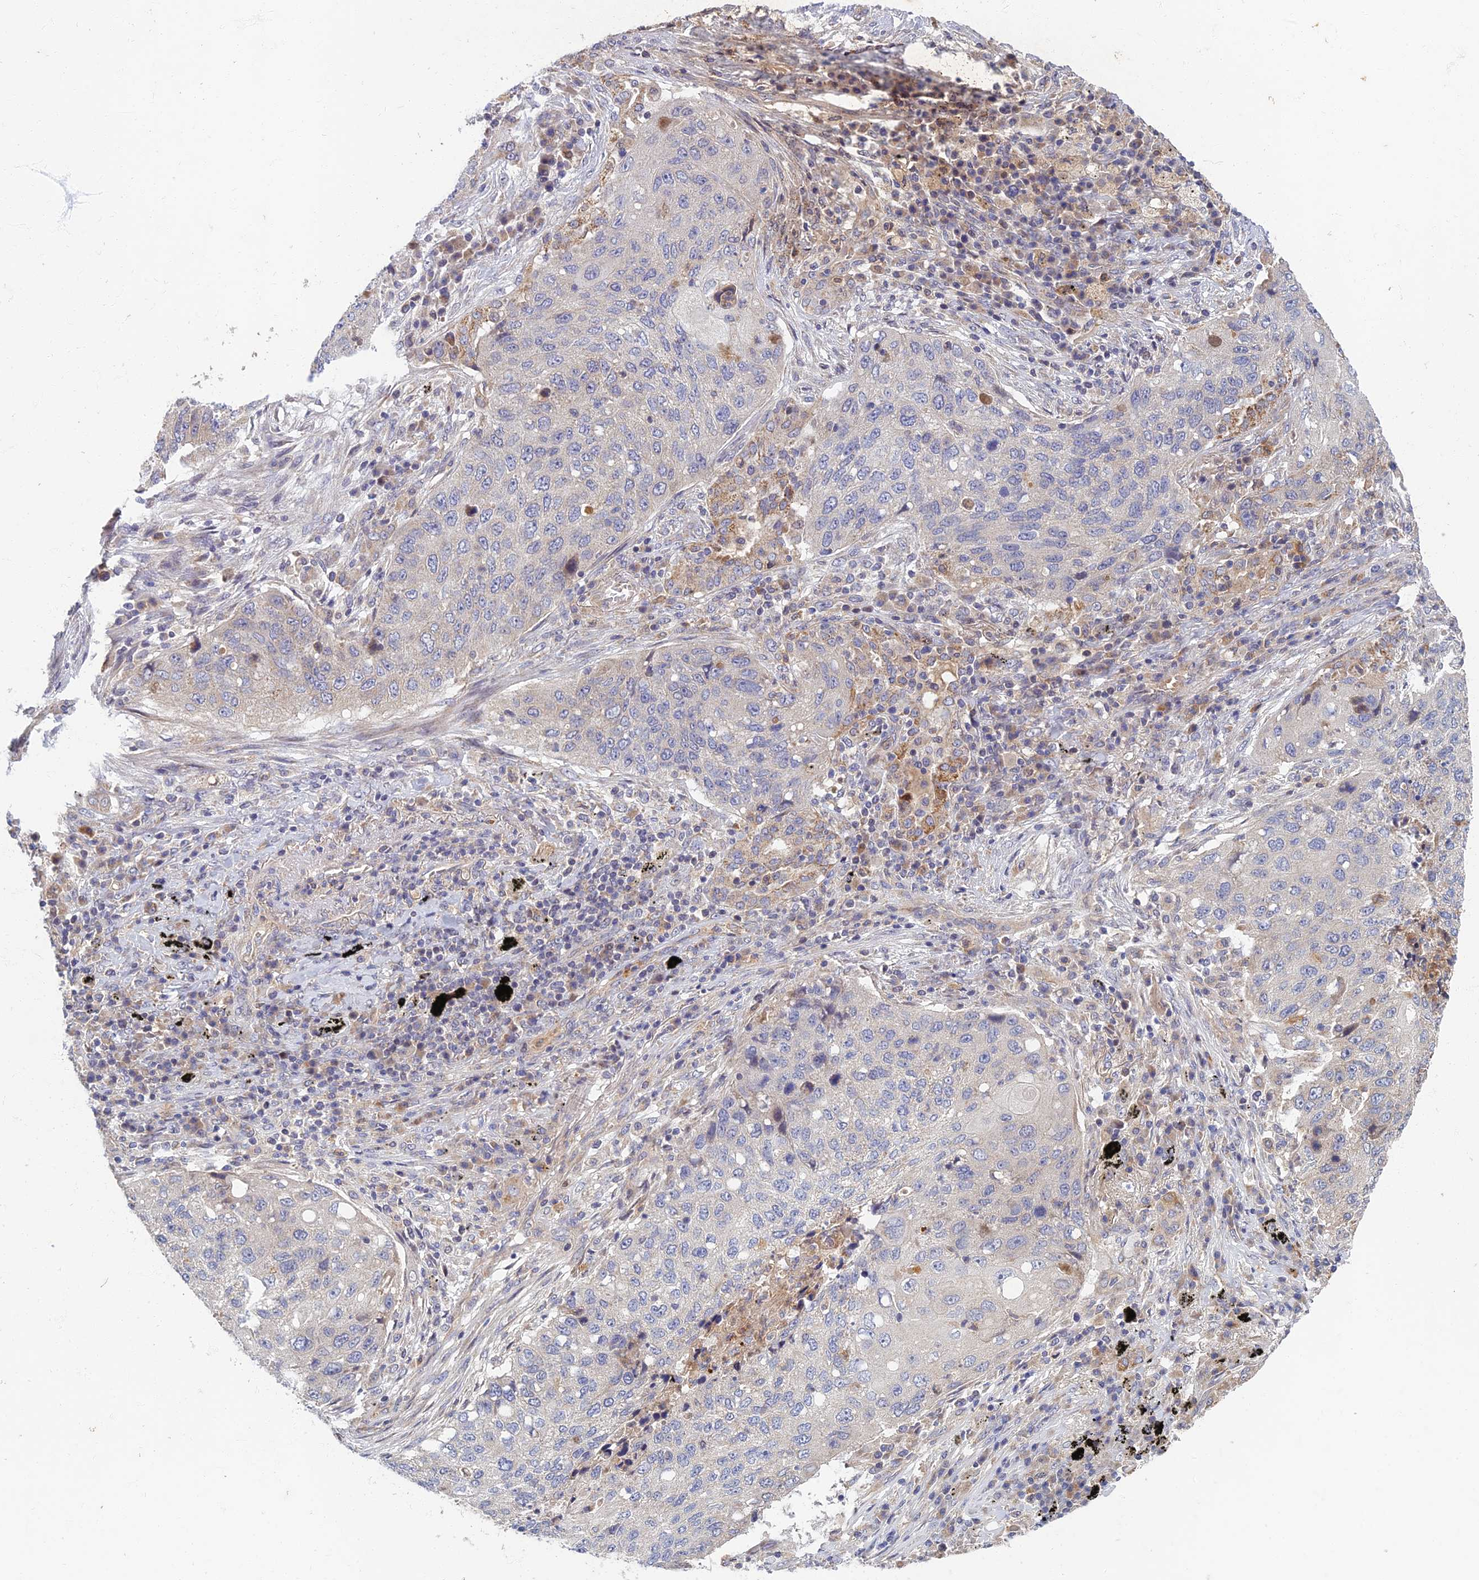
{"staining": {"intensity": "negative", "quantity": "none", "location": "none"}, "tissue": "lung cancer", "cell_type": "Tumor cells", "image_type": "cancer", "snomed": [{"axis": "morphology", "description": "Squamous cell carcinoma, NOS"}, {"axis": "topography", "description": "Lung"}], "caption": "The image shows no staining of tumor cells in lung cancer.", "gene": "SOGA1", "patient": {"sex": "female", "age": 63}}